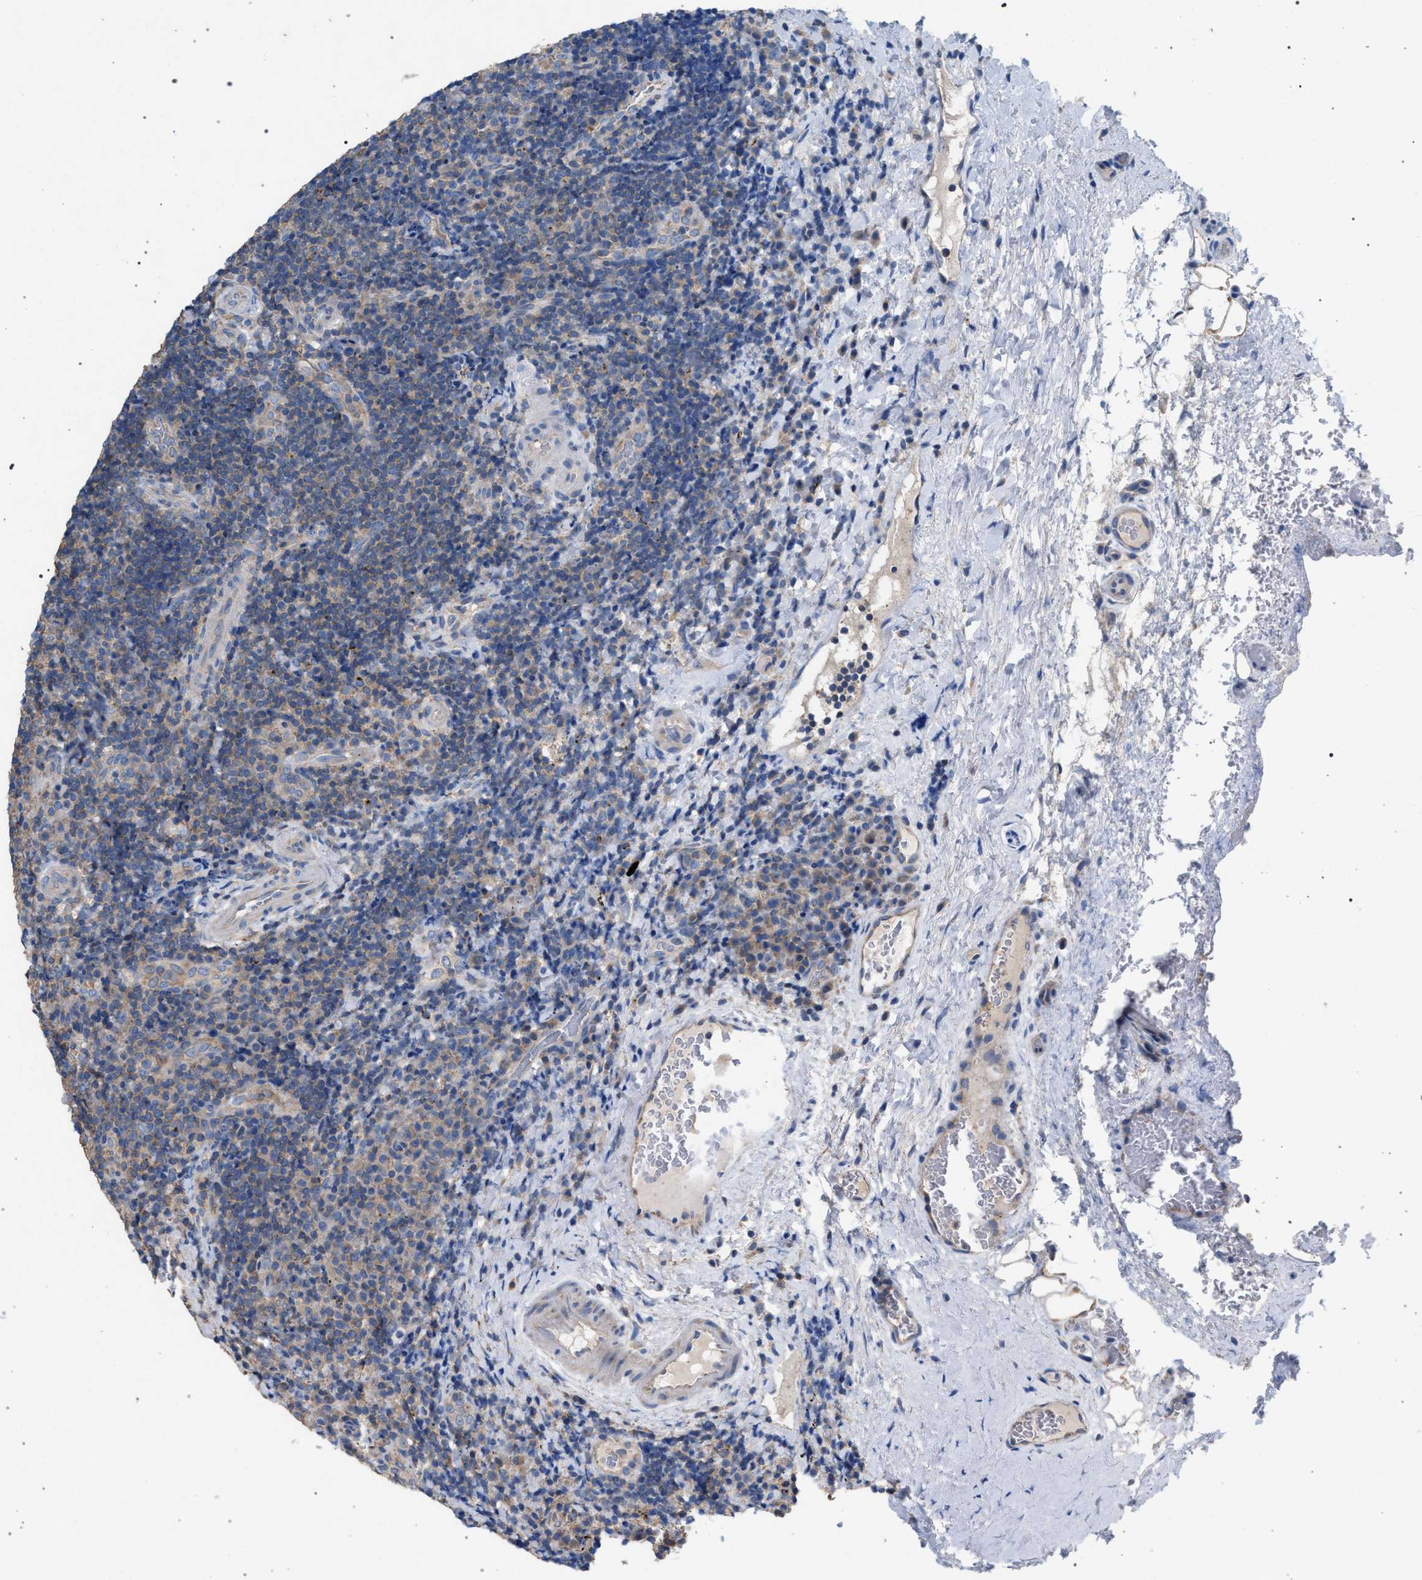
{"staining": {"intensity": "weak", "quantity": "<25%", "location": "cytoplasmic/membranous"}, "tissue": "lymphoma", "cell_type": "Tumor cells", "image_type": "cancer", "snomed": [{"axis": "morphology", "description": "Malignant lymphoma, non-Hodgkin's type, High grade"}, {"axis": "topography", "description": "Tonsil"}], "caption": "Lymphoma stained for a protein using immunohistochemistry exhibits no staining tumor cells.", "gene": "VPS13A", "patient": {"sex": "female", "age": 36}}